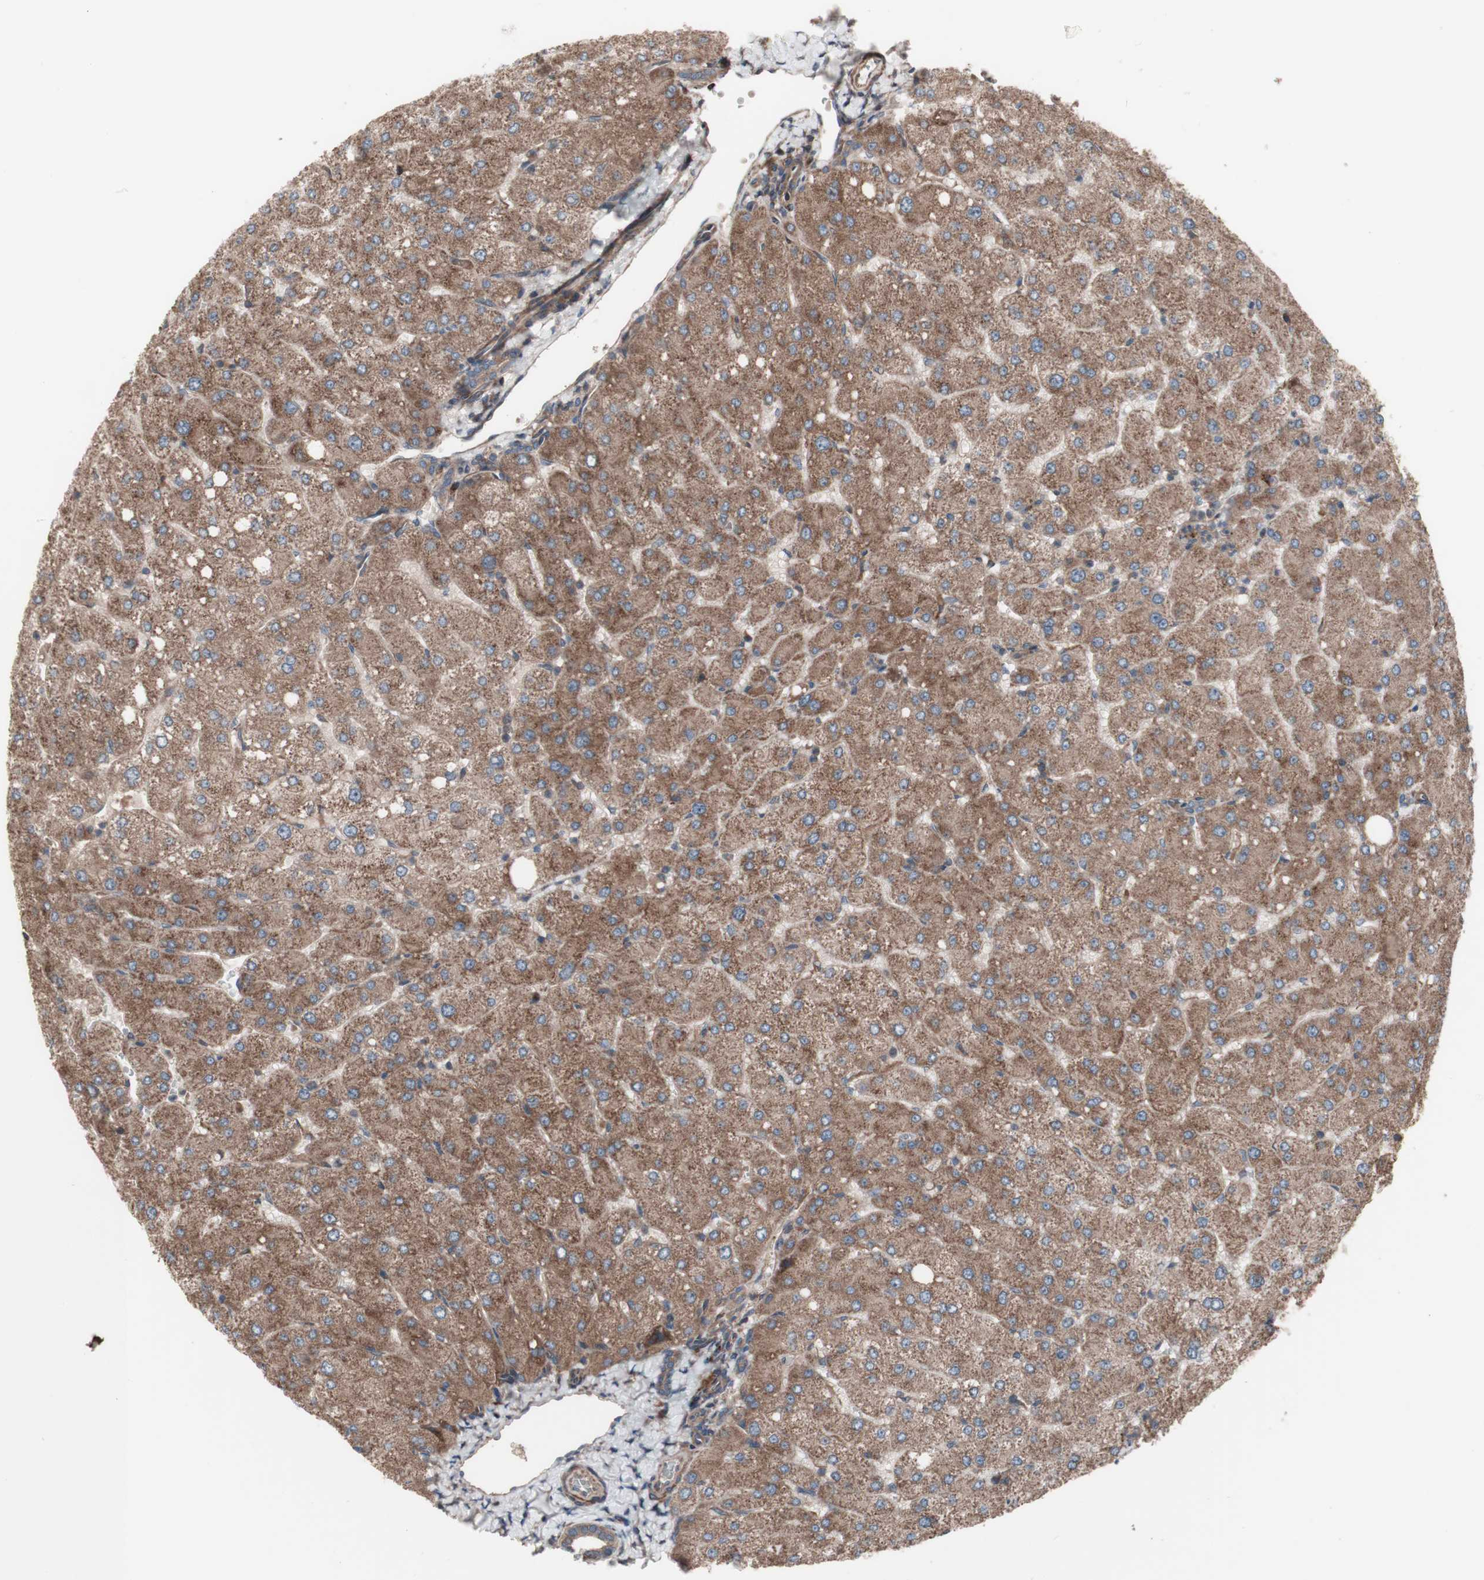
{"staining": {"intensity": "moderate", "quantity": ">75%", "location": "cytoplasmic/membranous"}, "tissue": "liver", "cell_type": "Cholangiocytes", "image_type": "normal", "snomed": [{"axis": "morphology", "description": "Normal tissue, NOS"}, {"axis": "topography", "description": "Liver"}], "caption": "The immunohistochemical stain labels moderate cytoplasmic/membranous positivity in cholangiocytes of benign liver.", "gene": "COPB1", "patient": {"sex": "male", "age": 55}}